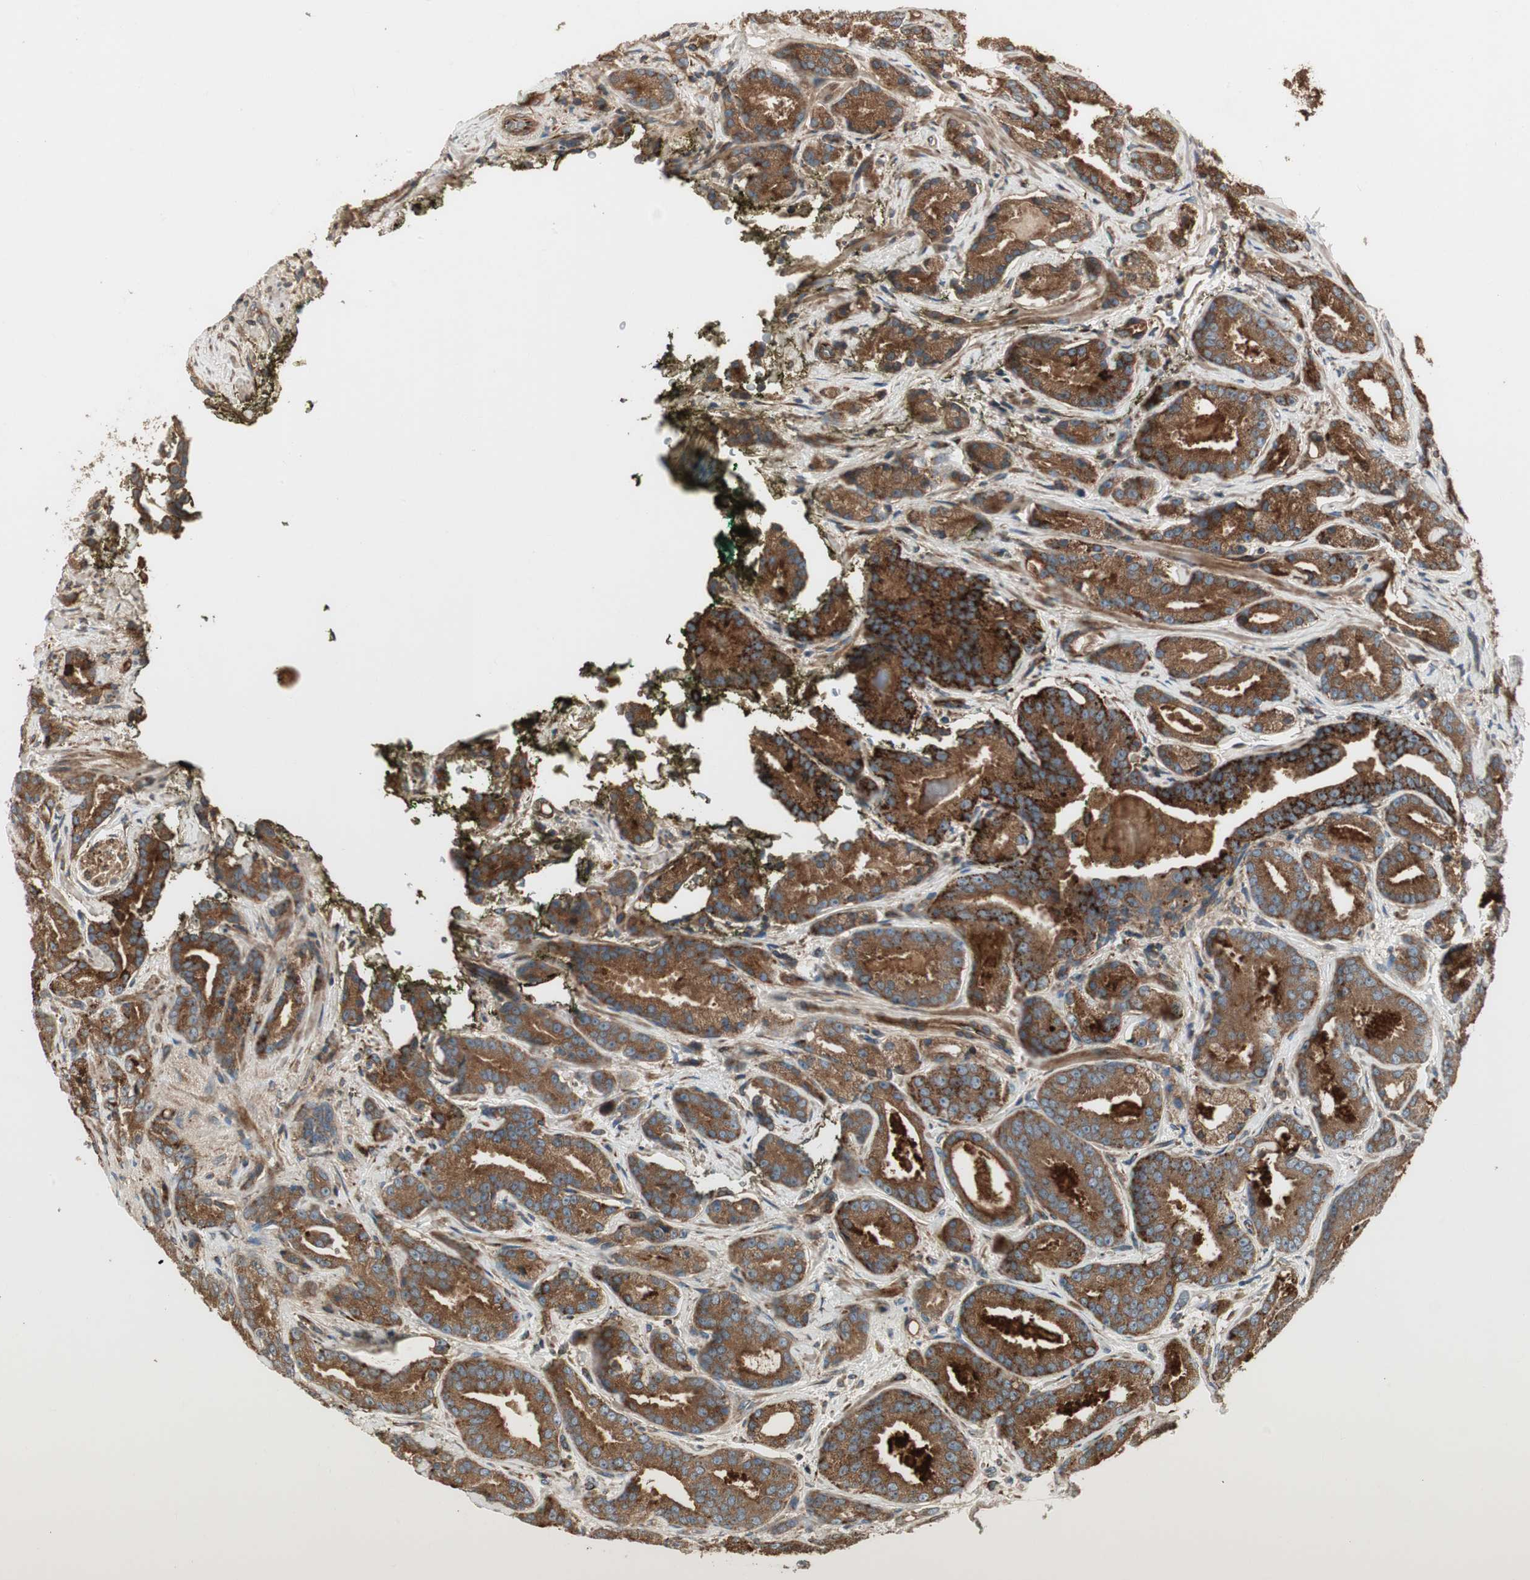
{"staining": {"intensity": "strong", "quantity": ">75%", "location": "cytoplasmic/membranous"}, "tissue": "prostate cancer", "cell_type": "Tumor cells", "image_type": "cancer", "snomed": [{"axis": "morphology", "description": "Adenocarcinoma, Low grade"}, {"axis": "topography", "description": "Prostate"}], "caption": "IHC (DAB) staining of human prostate cancer (low-grade adenocarcinoma) demonstrates strong cytoplasmic/membranous protein positivity in approximately >75% of tumor cells. The protein is stained brown, and the nuclei are stained in blue (DAB (3,3'-diaminobenzidine) IHC with brightfield microscopy, high magnification).", "gene": "PRKG1", "patient": {"sex": "male", "age": 63}}